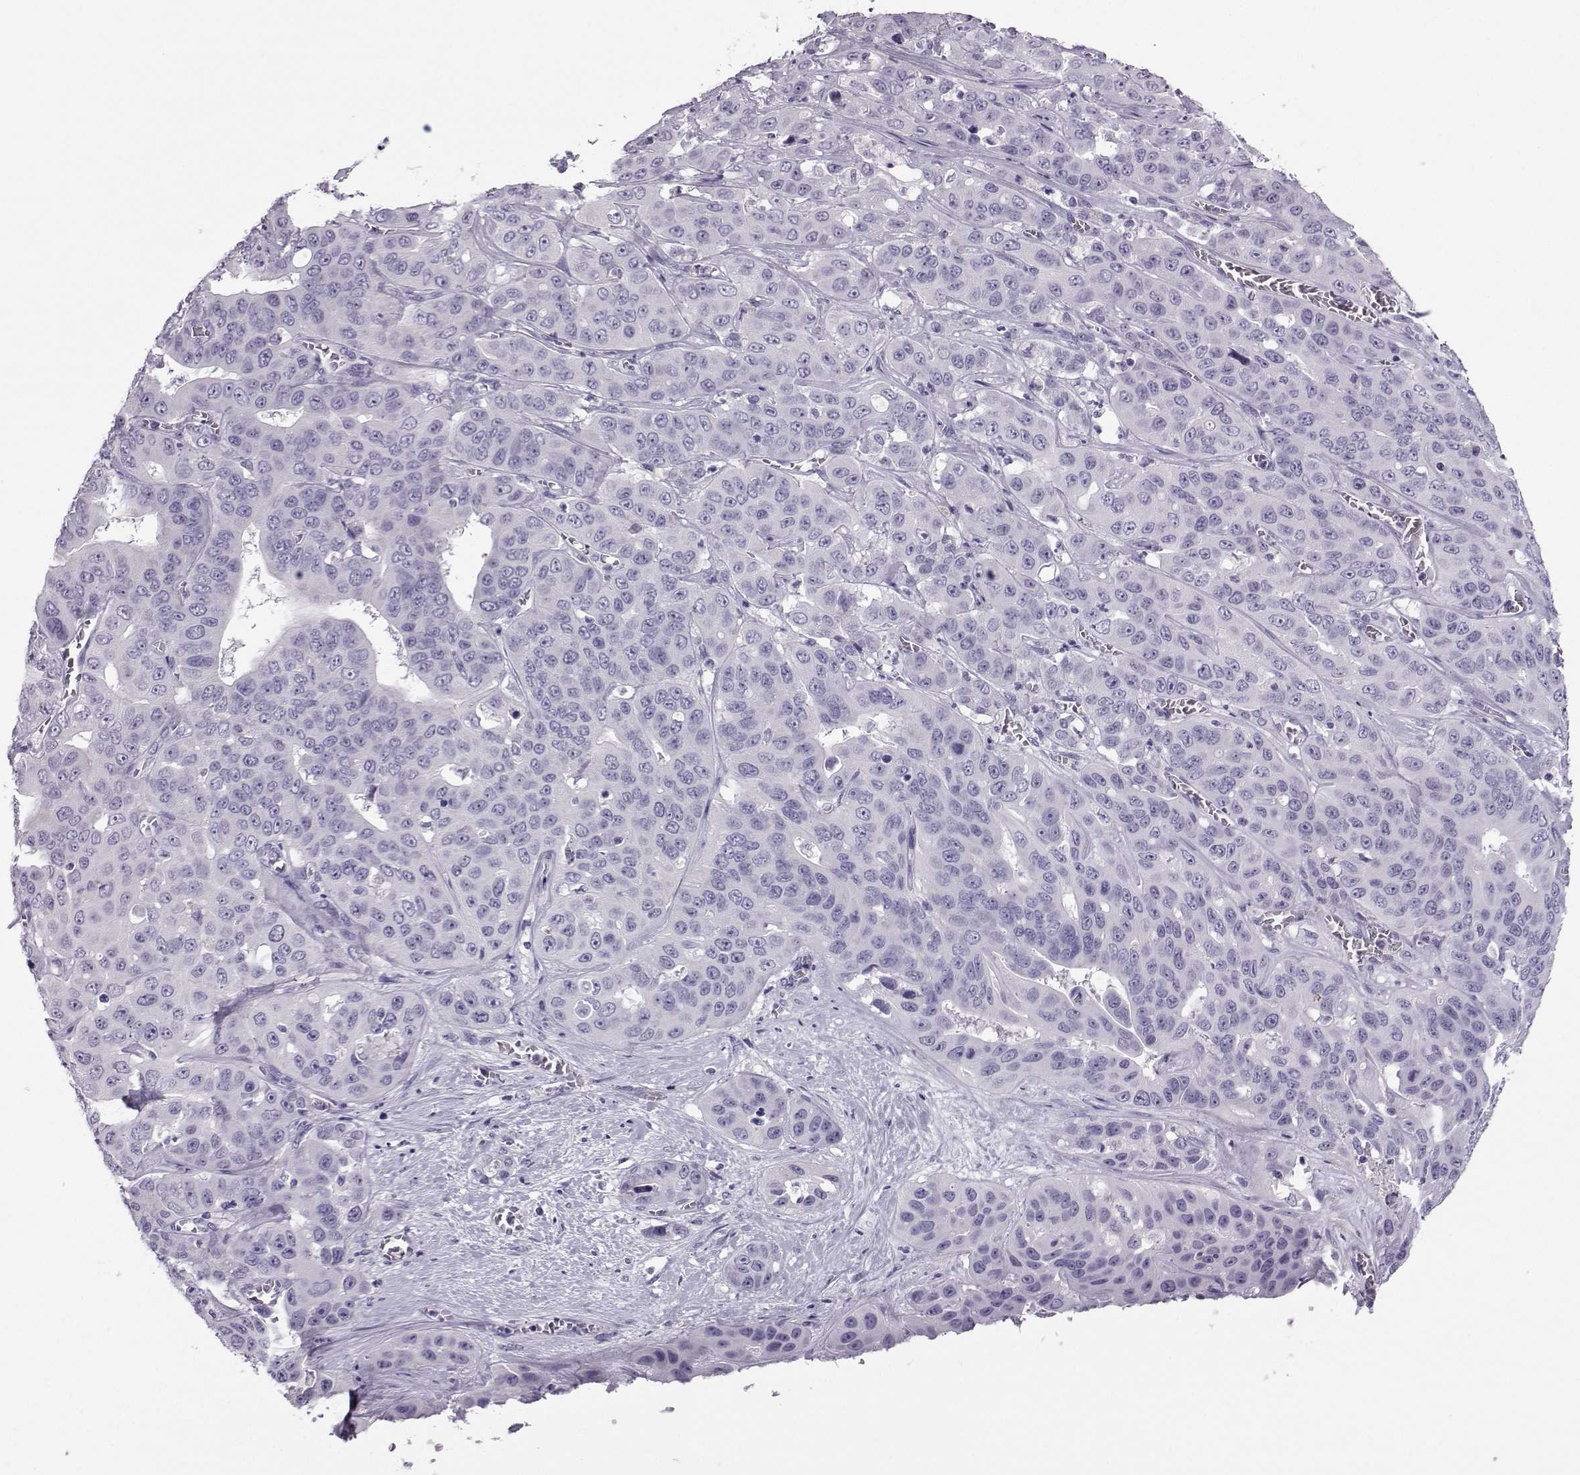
{"staining": {"intensity": "negative", "quantity": "none", "location": "none"}, "tissue": "liver cancer", "cell_type": "Tumor cells", "image_type": "cancer", "snomed": [{"axis": "morphology", "description": "Cholangiocarcinoma"}, {"axis": "topography", "description": "Liver"}], "caption": "A photomicrograph of liver cancer stained for a protein shows no brown staining in tumor cells.", "gene": "ARMC2", "patient": {"sex": "female", "age": 52}}